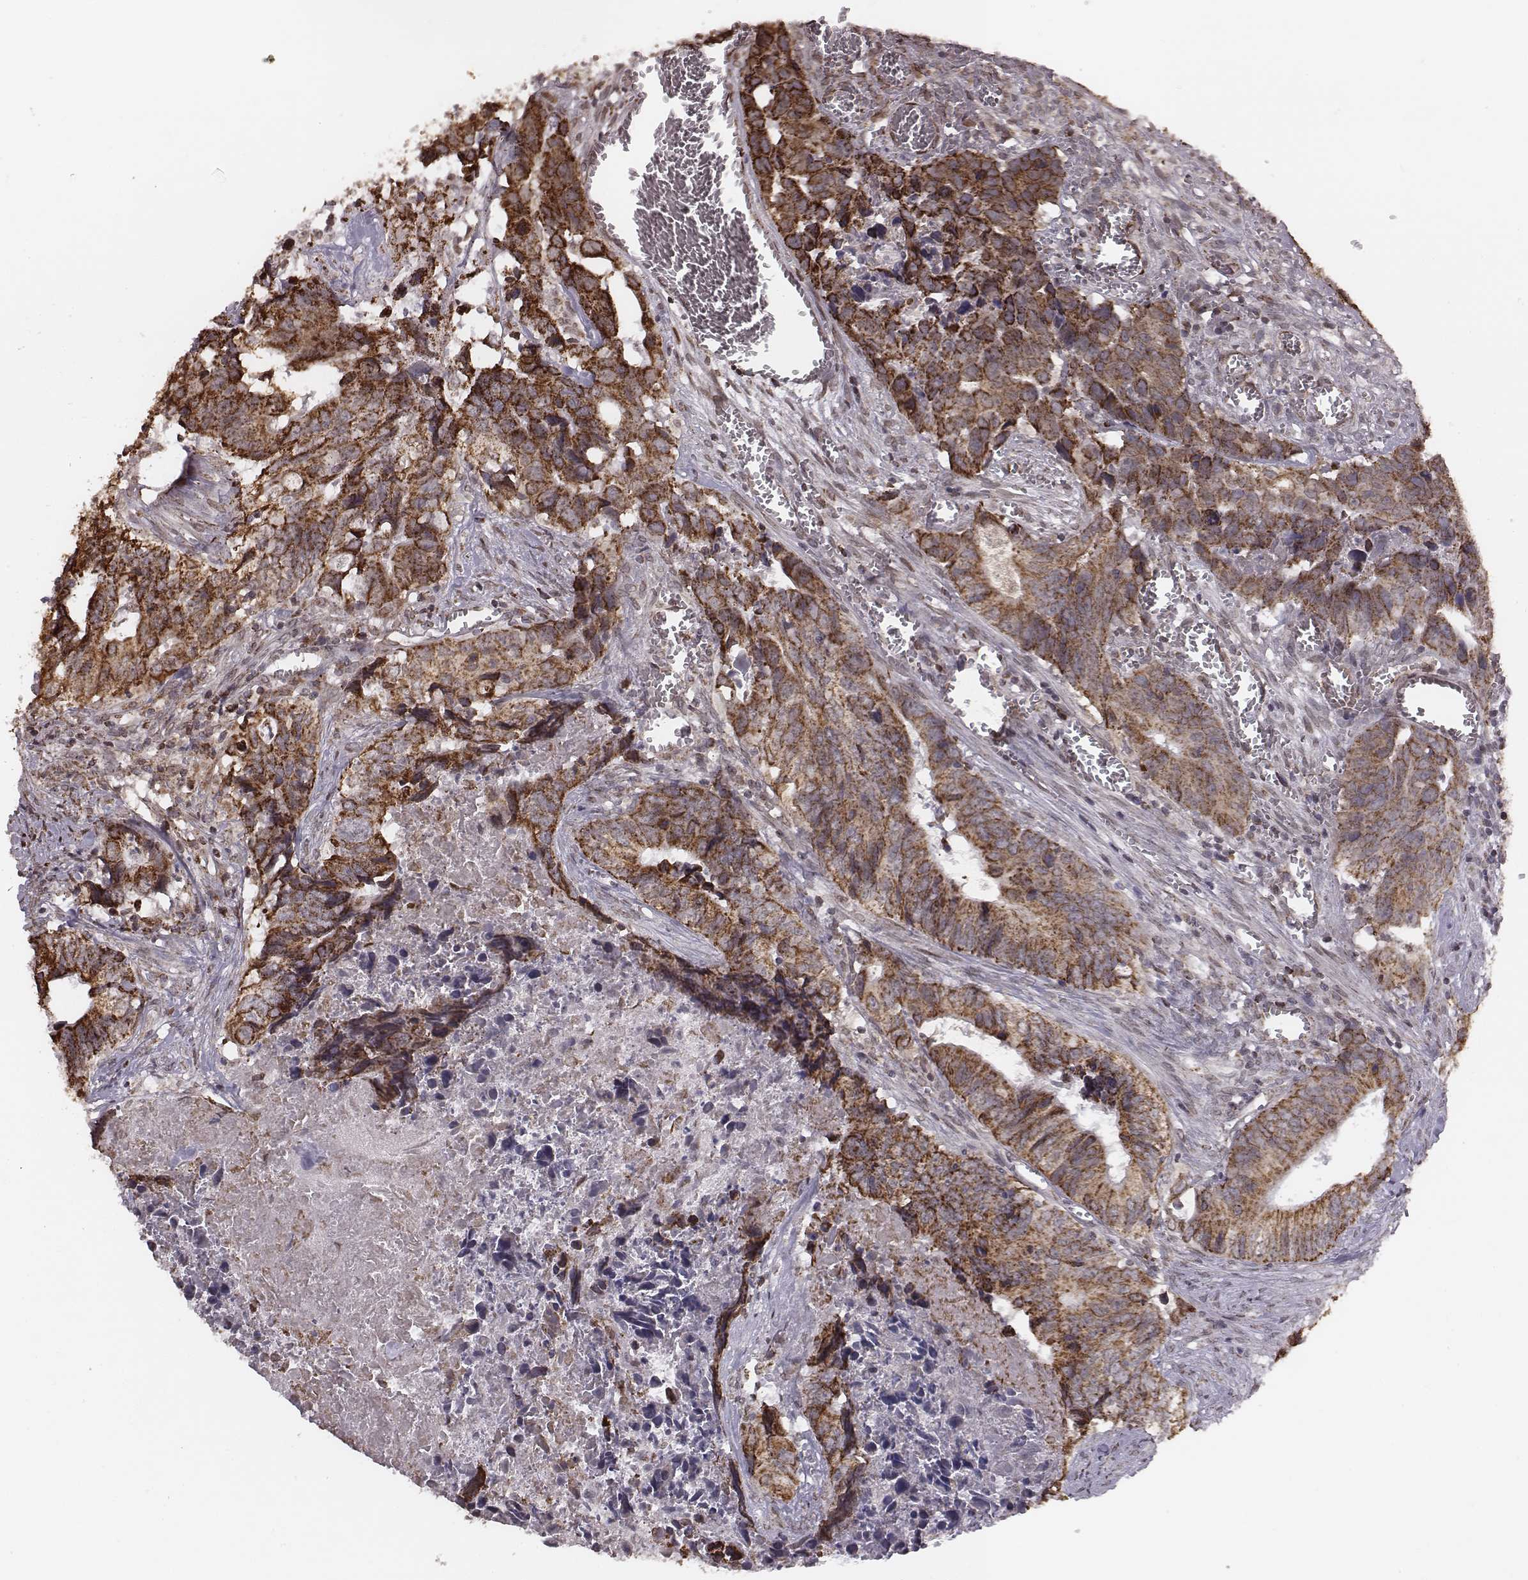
{"staining": {"intensity": "strong", "quantity": "25%-75%", "location": "cytoplasmic/membranous"}, "tissue": "colorectal cancer", "cell_type": "Tumor cells", "image_type": "cancer", "snomed": [{"axis": "morphology", "description": "Adenocarcinoma, NOS"}, {"axis": "topography", "description": "Colon"}], "caption": "Strong cytoplasmic/membranous protein staining is identified in approximately 25%-75% of tumor cells in colorectal adenocarcinoma.", "gene": "ACOT2", "patient": {"sex": "female", "age": 82}}